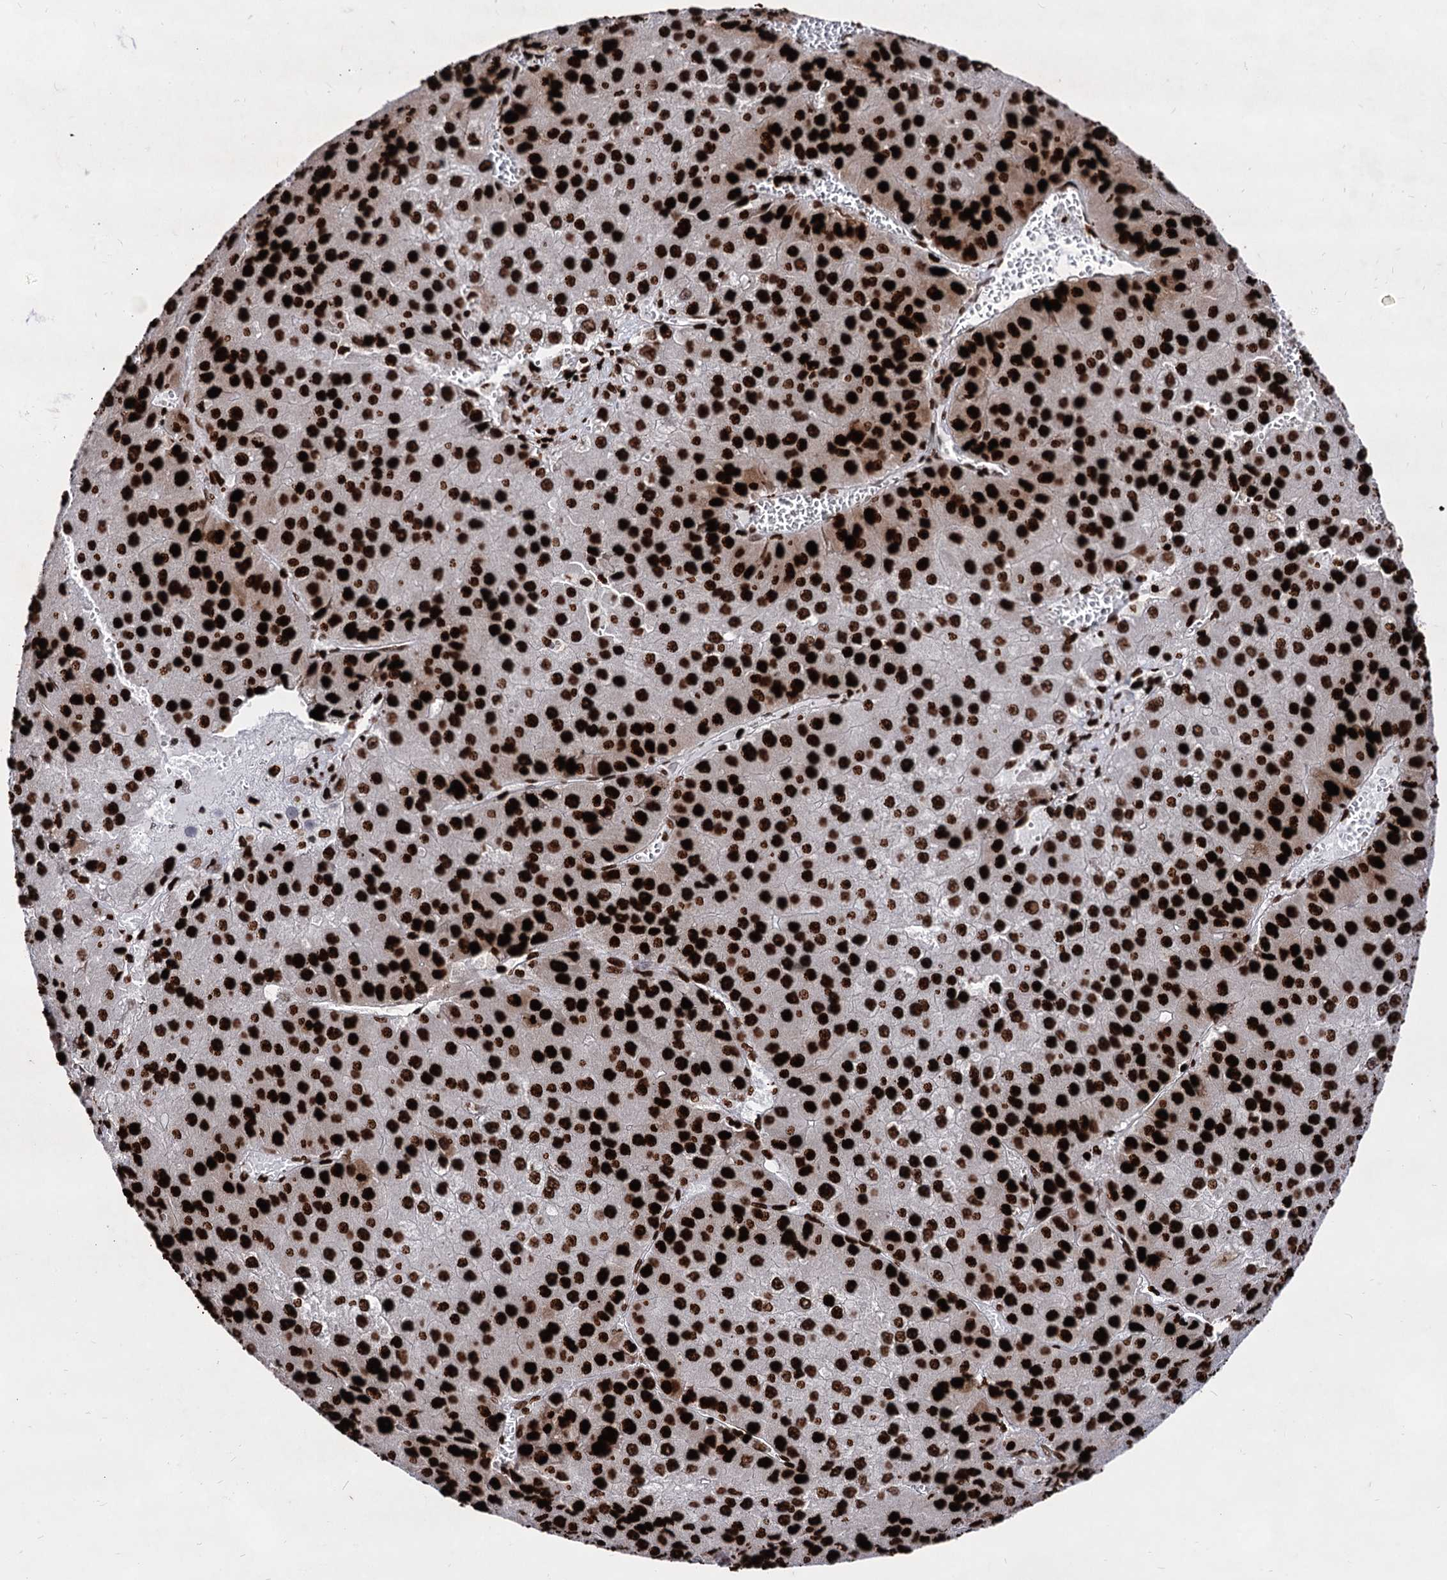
{"staining": {"intensity": "strong", "quantity": ">75%", "location": "nuclear"}, "tissue": "liver cancer", "cell_type": "Tumor cells", "image_type": "cancer", "snomed": [{"axis": "morphology", "description": "Carcinoma, Hepatocellular, NOS"}, {"axis": "topography", "description": "Liver"}], "caption": "There is high levels of strong nuclear expression in tumor cells of hepatocellular carcinoma (liver), as demonstrated by immunohistochemical staining (brown color).", "gene": "HMGB2", "patient": {"sex": "female", "age": 73}}